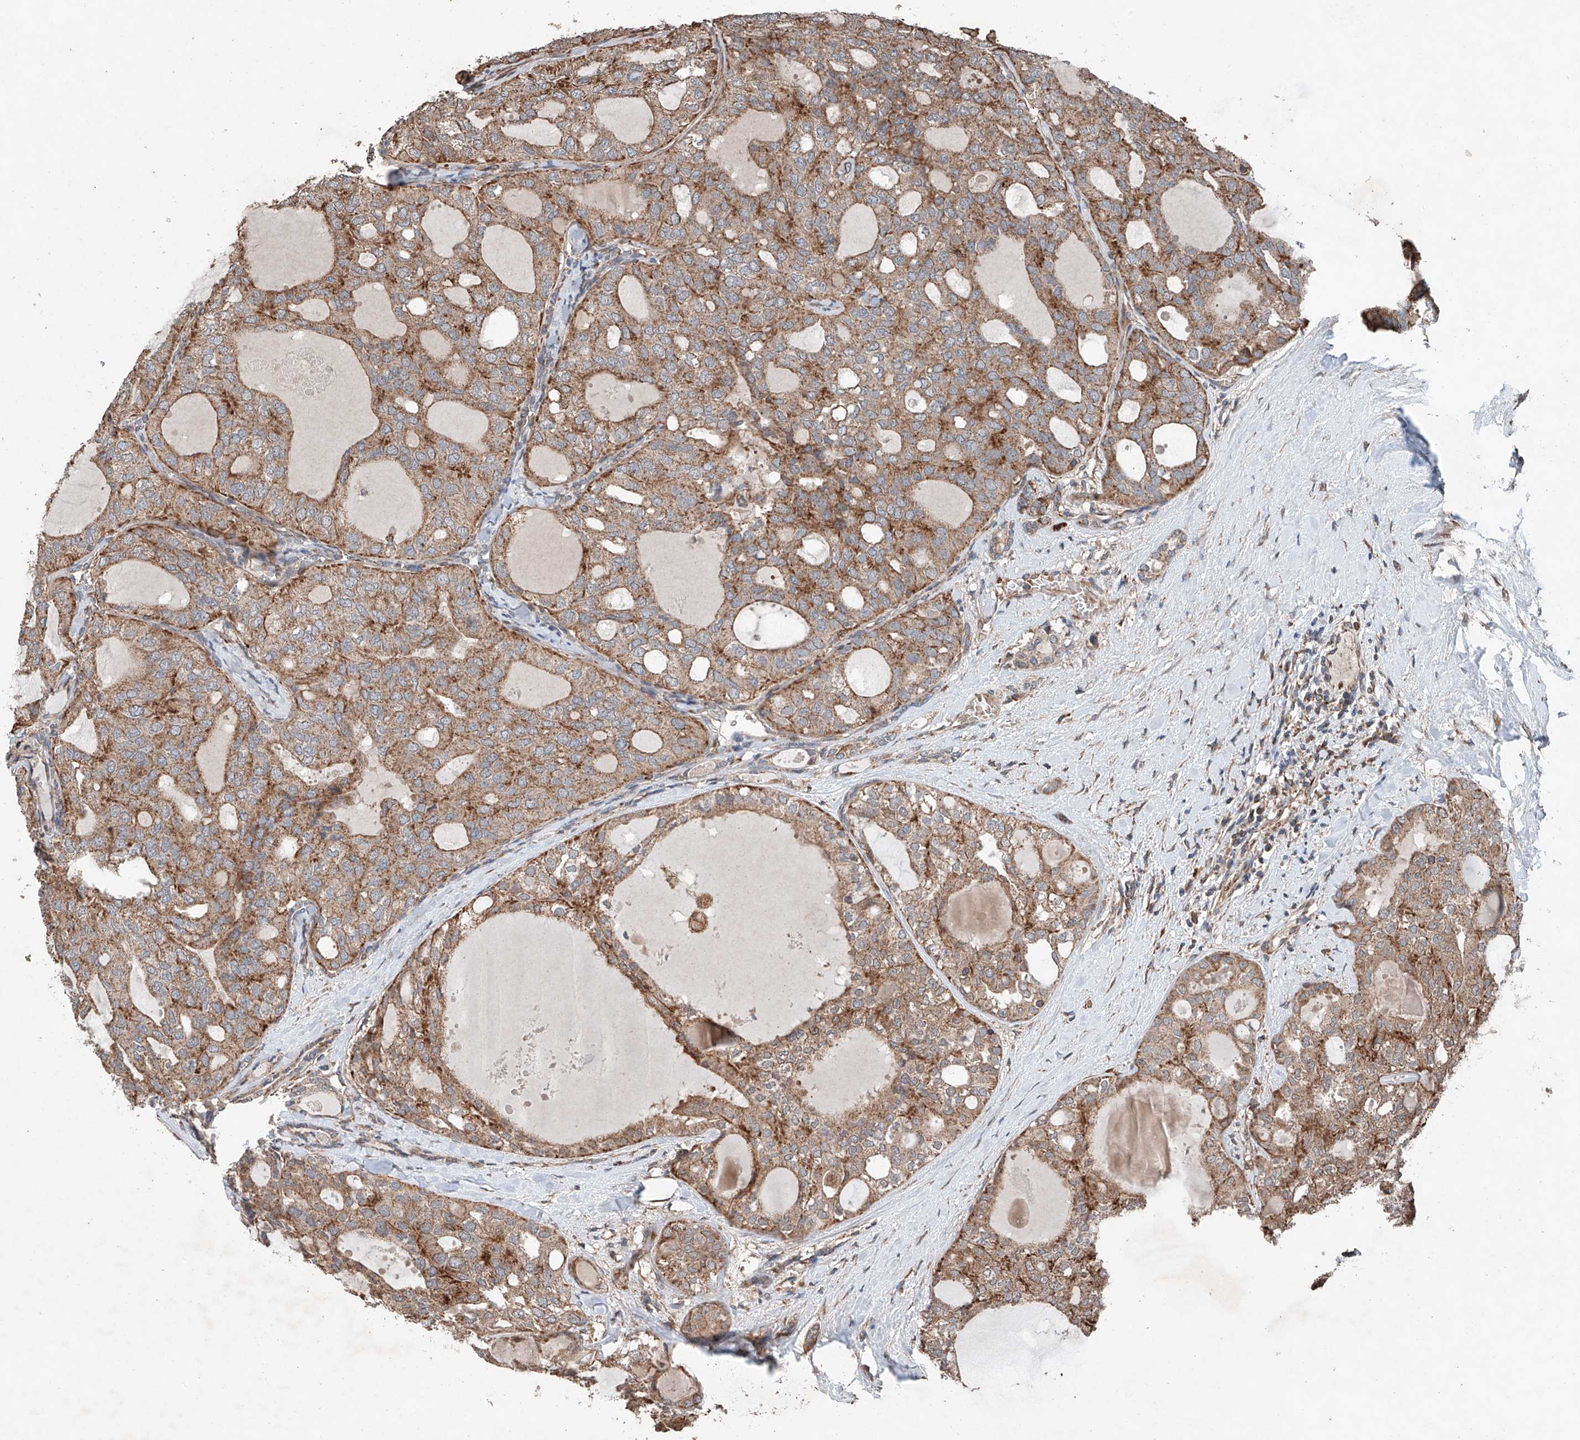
{"staining": {"intensity": "moderate", "quantity": ">75%", "location": "cytoplasmic/membranous"}, "tissue": "thyroid cancer", "cell_type": "Tumor cells", "image_type": "cancer", "snomed": [{"axis": "morphology", "description": "Follicular adenoma carcinoma, NOS"}, {"axis": "topography", "description": "Thyroid gland"}], "caption": "Protein expression analysis of human thyroid cancer (follicular adenoma carcinoma) reveals moderate cytoplasmic/membranous staining in about >75% of tumor cells.", "gene": "AP4B1", "patient": {"sex": "male", "age": 75}}